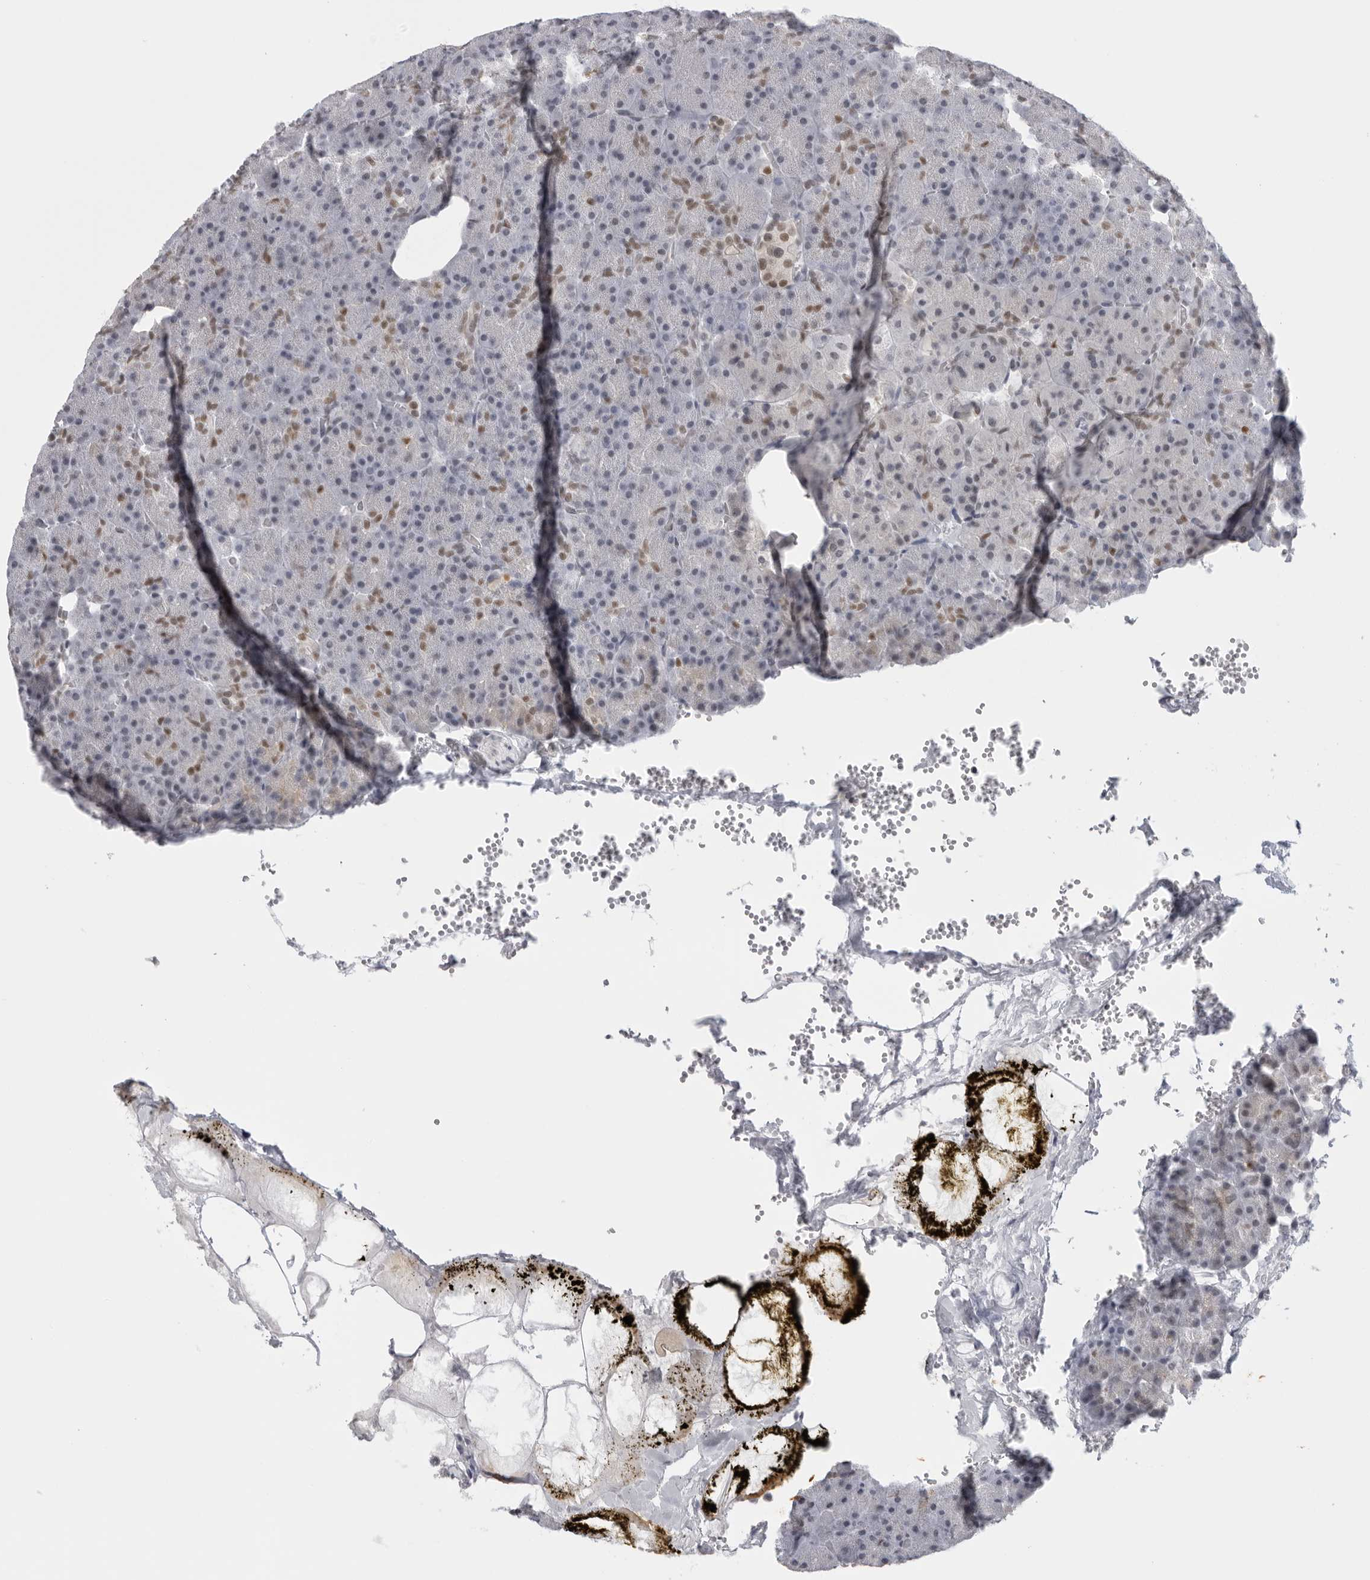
{"staining": {"intensity": "moderate", "quantity": "25%-75%", "location": "nuclear"}, "tissue": "pancreas", "cell_type": "Exocrine glandular cells", "image_type": "normal", "snomed": [{"axis": "morphology", "description": "Normal tissue, NOS"}, {"axis": "morphology", "description": "Carcinoid, malignant, NOS"}, {"axis": "topography", "description": "Pancreas"}], "caption": "Pancreas stained with a brown dye reveals moderate nuclear positive expression in about 25%-75% of exocrine glandular cells.", "gene": "RPA2", "patient": {"sex": "female", "age": 35}}